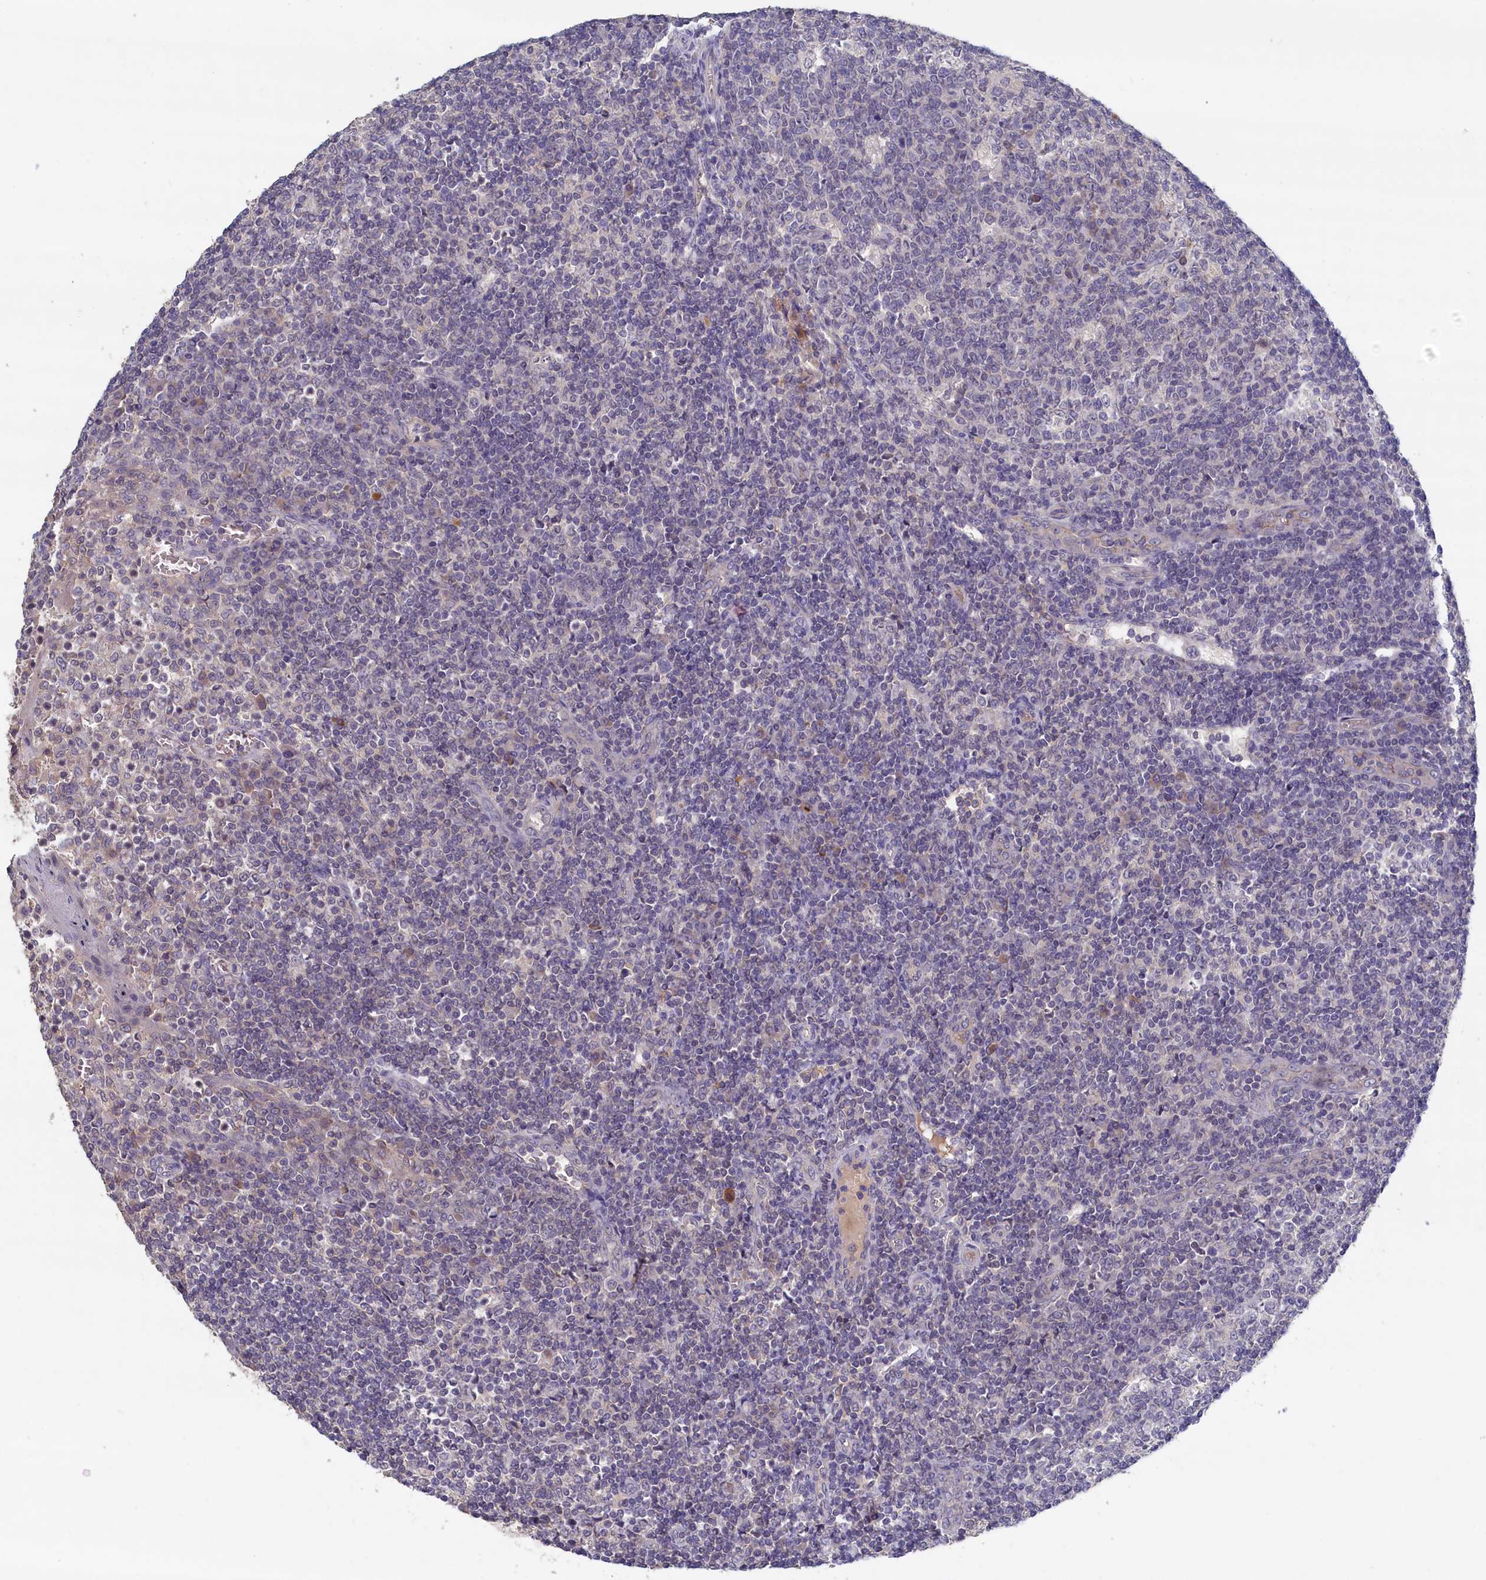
{"staining": {"intensity": "negative", "quantity": "none", "location": "none"}, "tissue": "tonsil", "cell_type": "Germinal center cells", "image_type": "normal", "snomed": [{"axis": "morphology", "description": "Normal tissue, NOS"}, {"axis": "topography", "description": "Tonsil"}], "caption": "The immunohistochemistry photomicrograph has no significant staining in germinal center cells of tonsil.", "gene": "CELF5", "patient": {"sex": "female", "age": 19}}